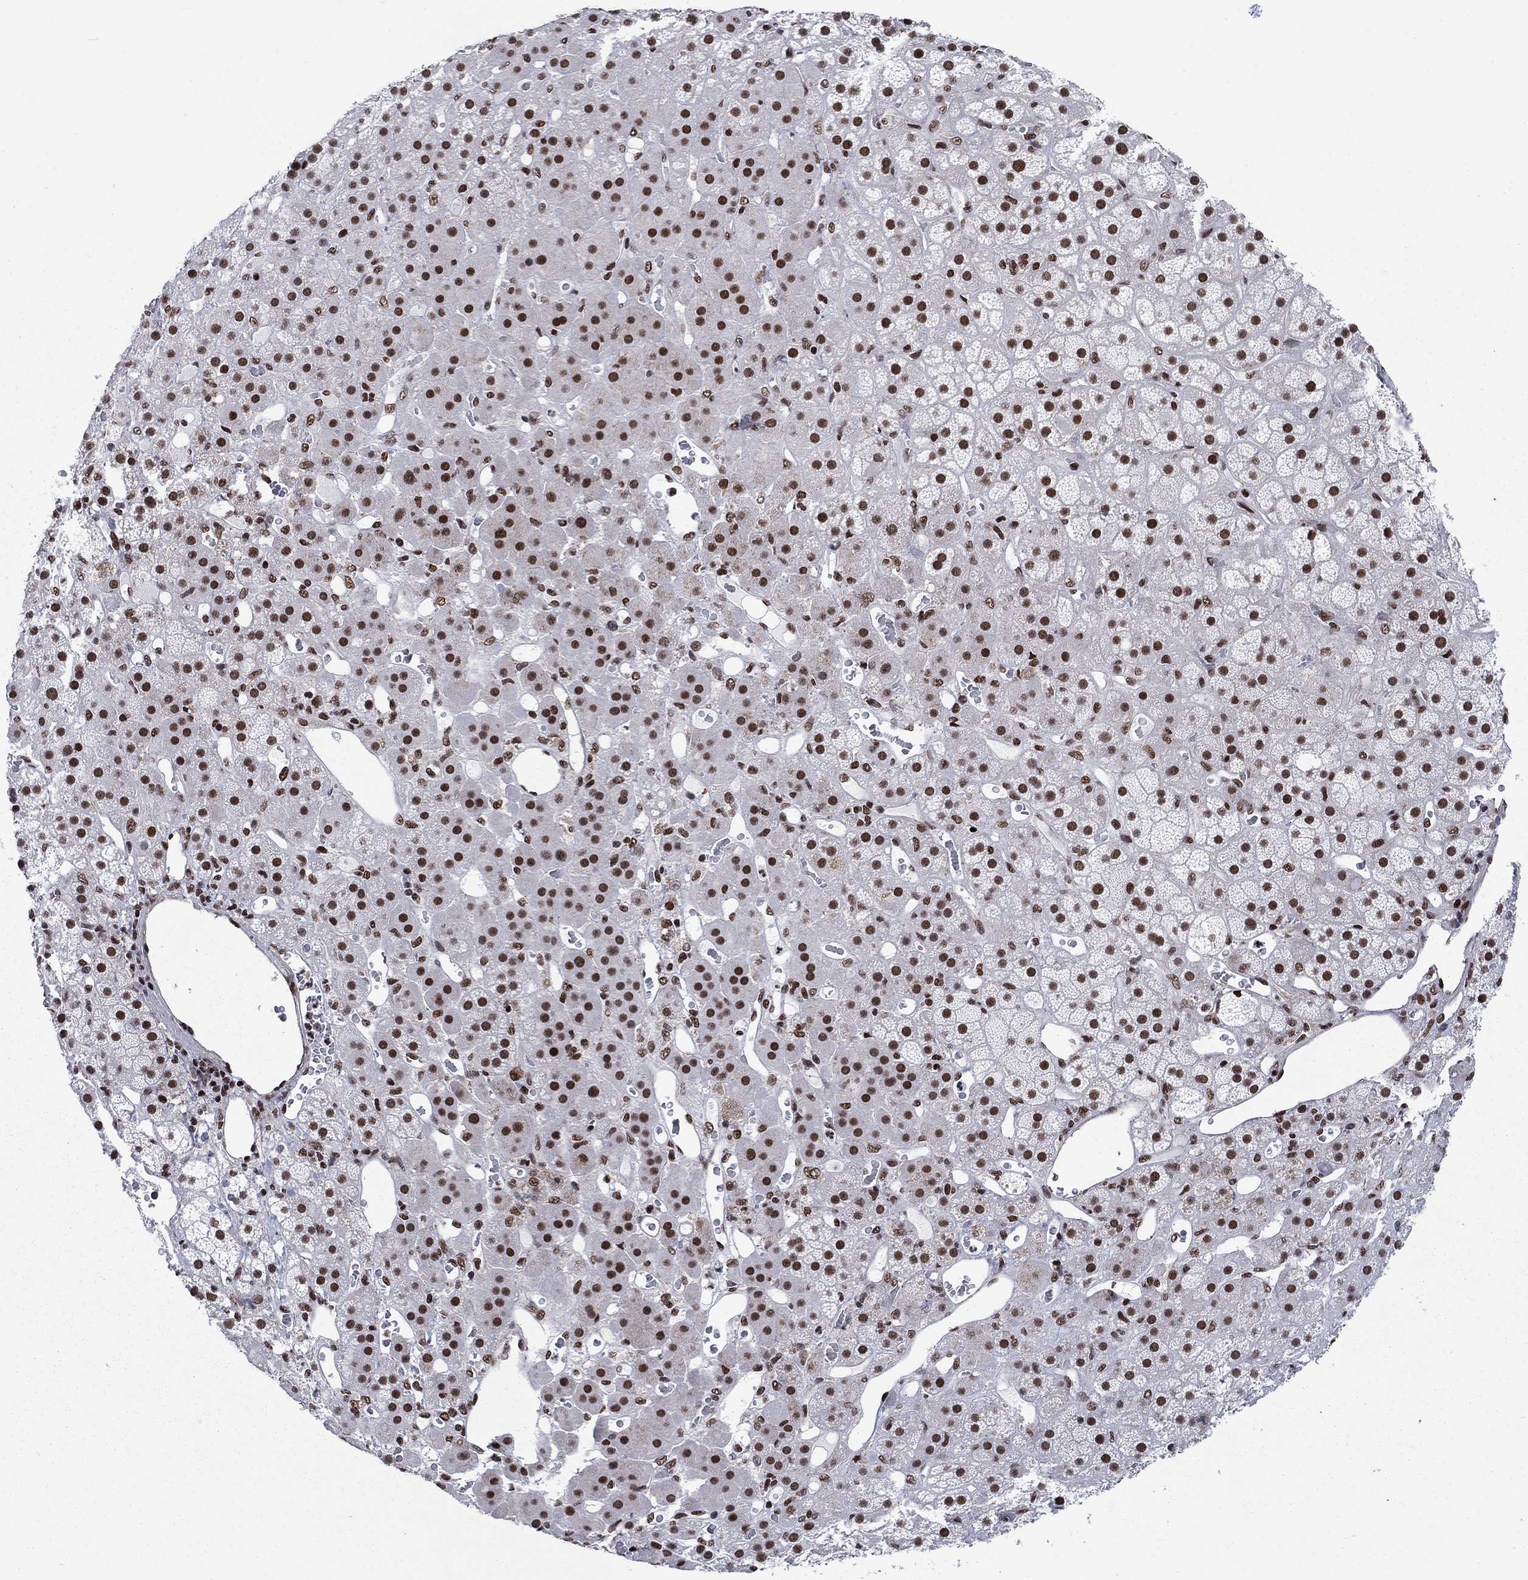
{"staining": {"intensity": "strong", "quantity": ">75%", "location": "nuclear"}, "tissue": "adrenal gland", "cell_type": "Glandular cells", "image_type": "normal", "snomed": [{"axis": "morphology", "description": "Normal tissue, NOS"}, {"axis": "topography", "description": "Adrenal gland"}], "caption": "Immunohistochemical staining of normal human adrenal gland reveals high levels of strong nuclear staining in about >75% of glandular cells.", "gene": "RPRD1B", "patient": {"sex": "male", "age": 57}}